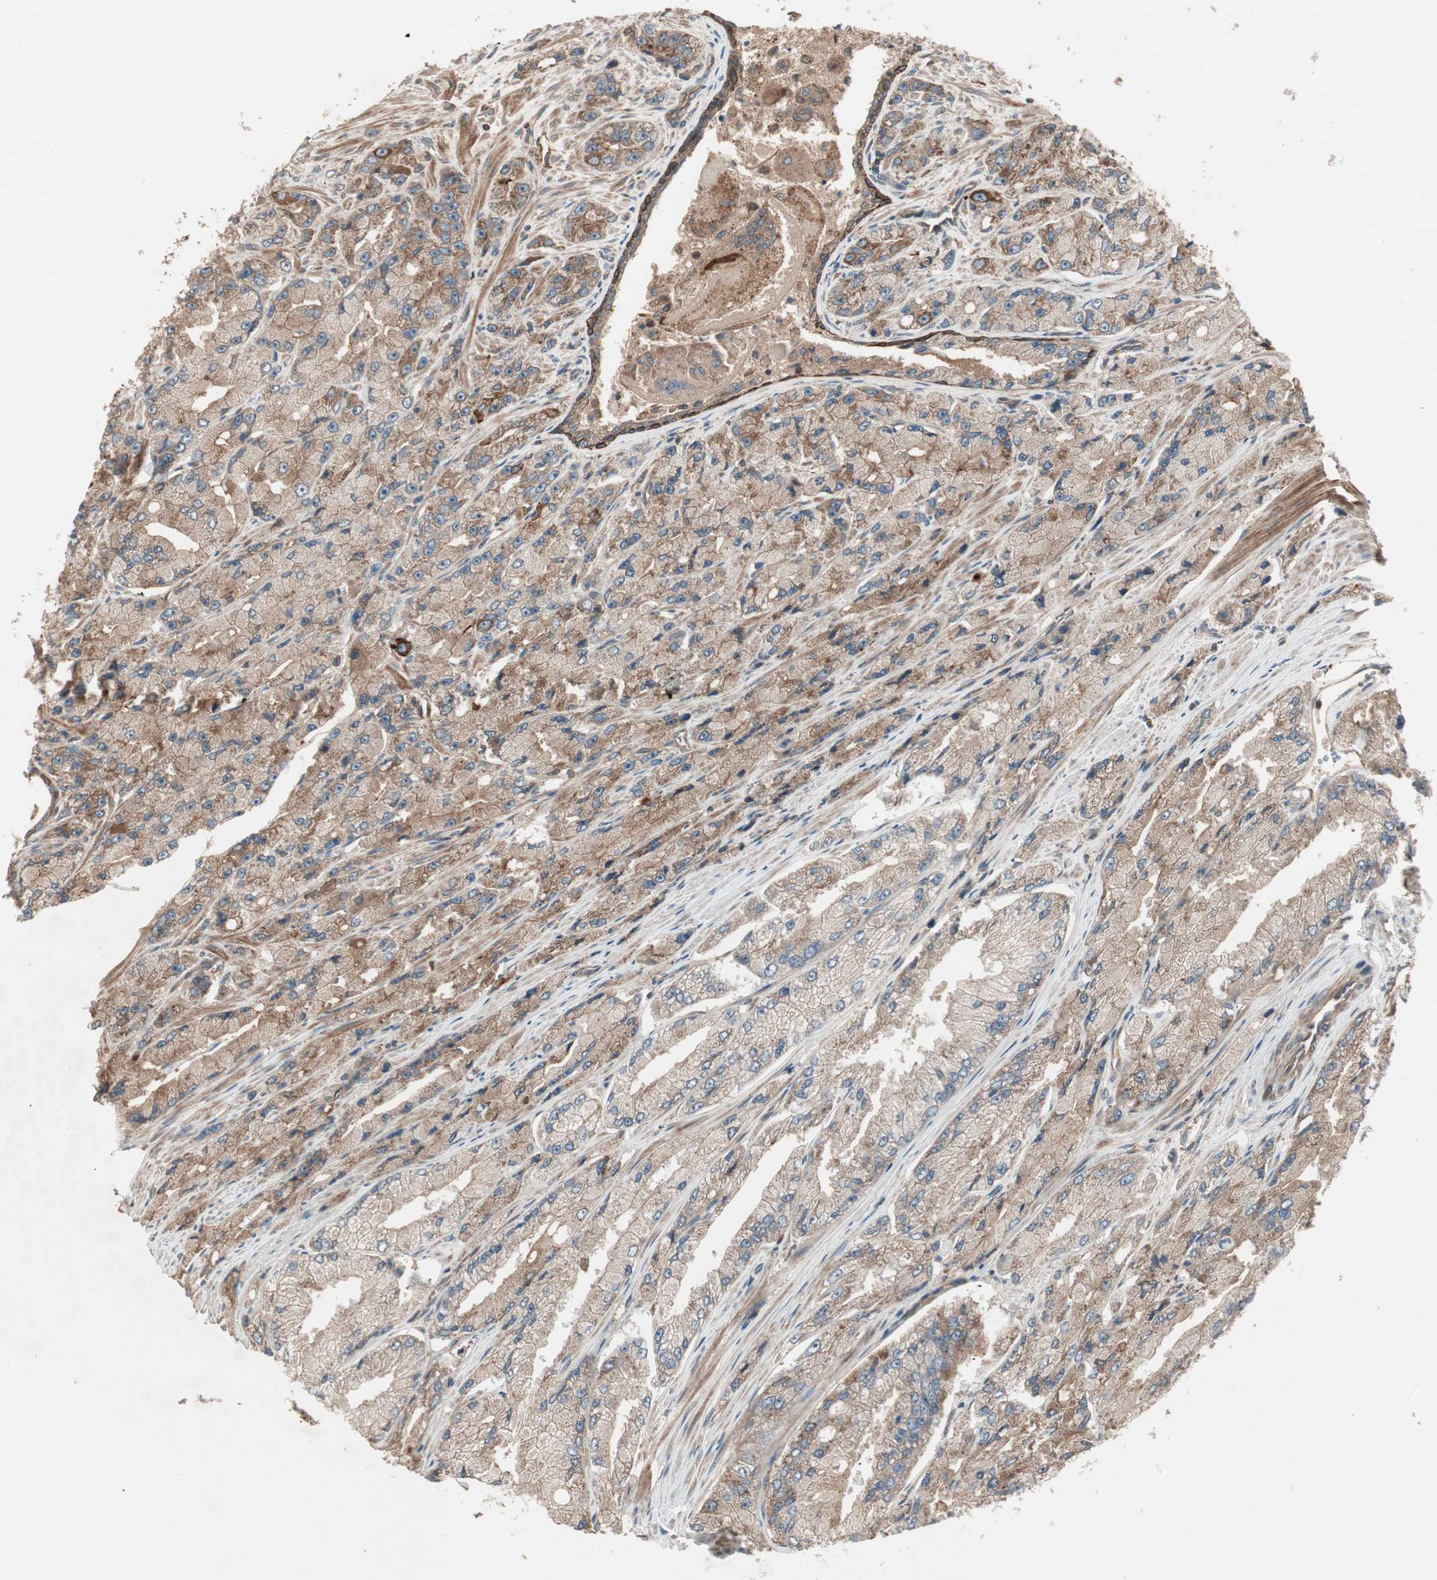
{"staining": {"intensity": "moderate", "quantity": ">75%", "location": "cytoplasmic/membranous"}, "tissue": "prostate cancer", "cell_type": "Tumor cells", "image_type": "cancer", "snomed": [{"axis": "morphology", "description": "Adenocarcinoma, High grade"}, {"axis": "topography", "description": "Prostate"}], "caption": "The immunohistochemical stain labels moderate cytoplasmic/membranous expression in tumor cells of prostate cancer (adenocarcinoma (high-grade)) tissue.", "gene": "TFPI", "patient": {"sex": "male", "age": 58}}